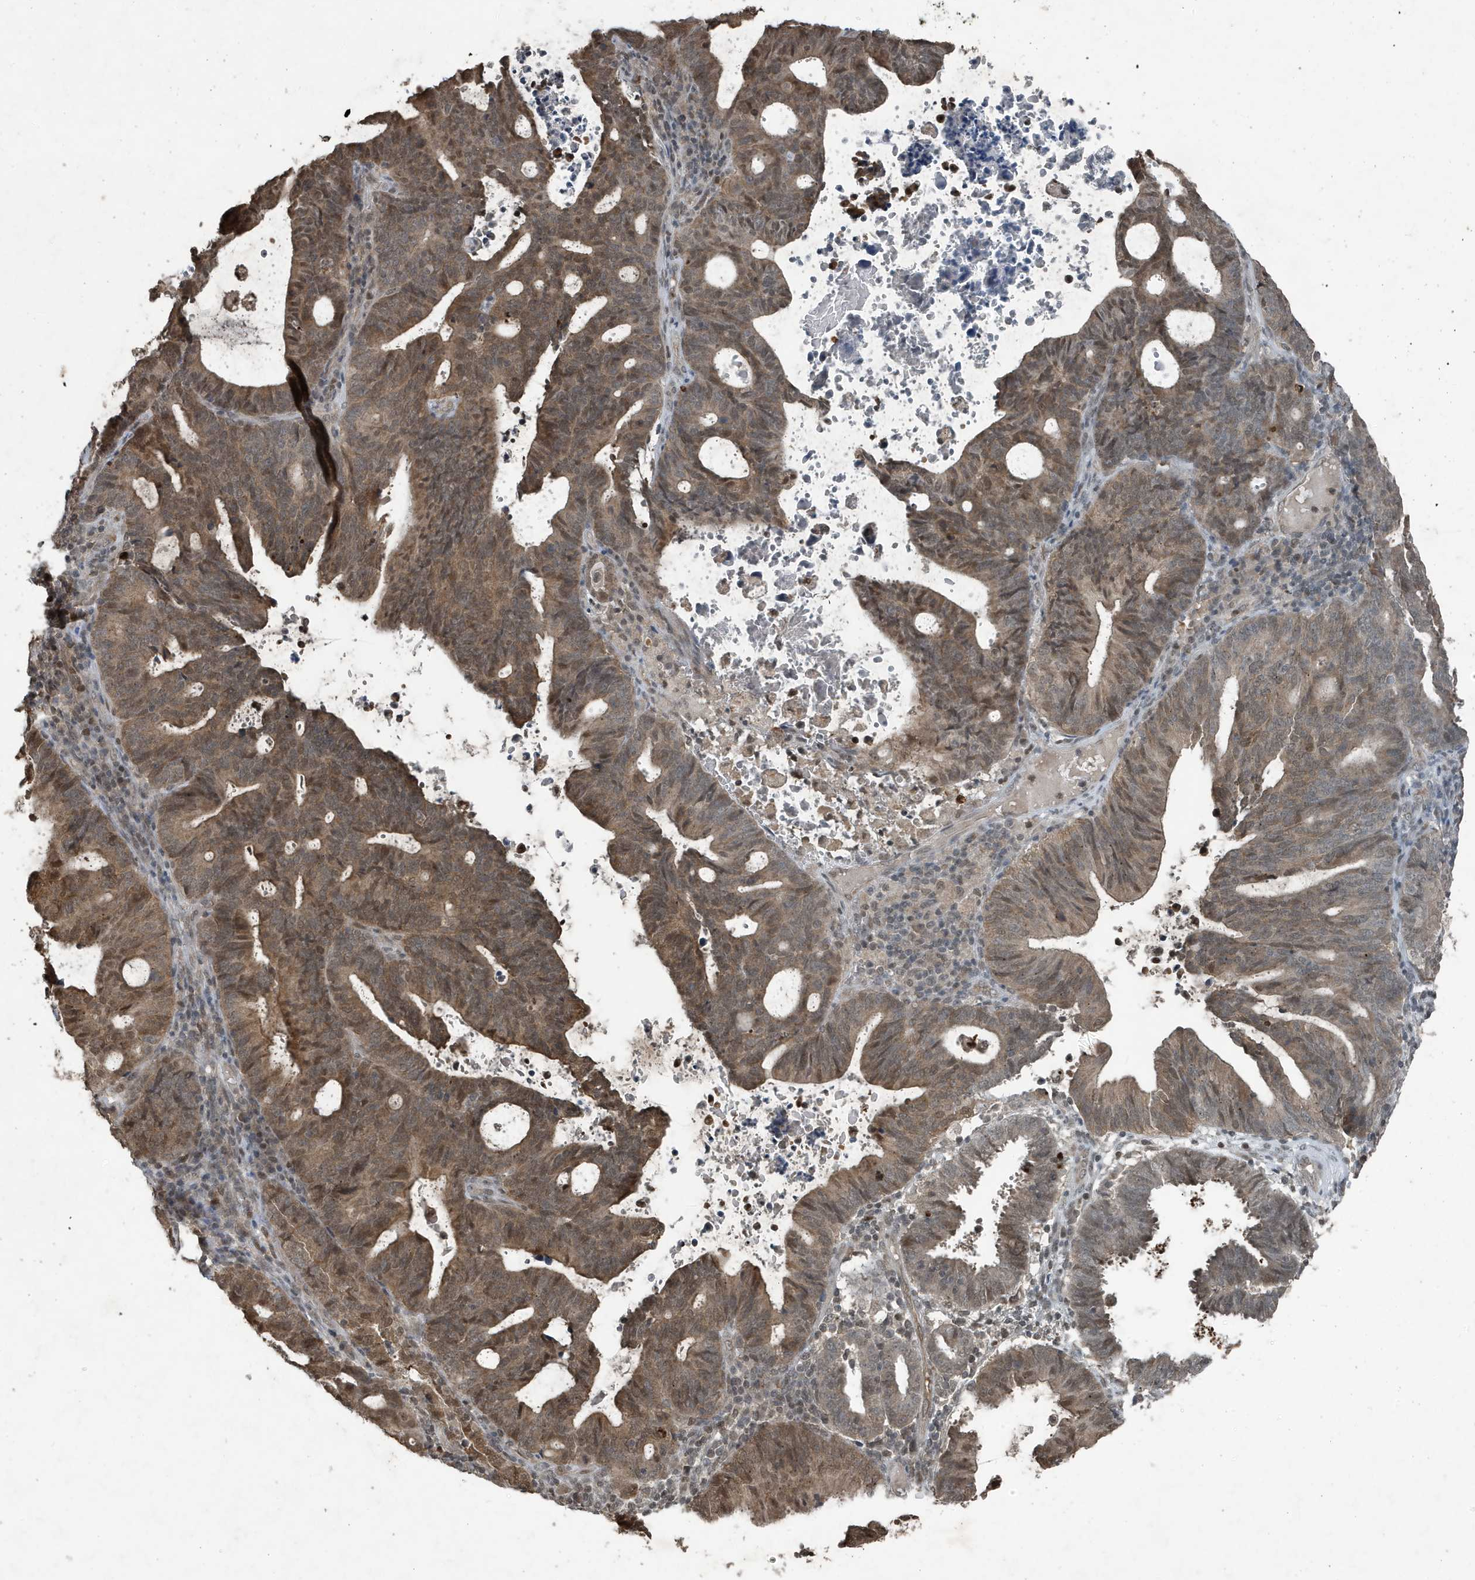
{"staining": {"intensity": "moderate", "quantity": "25%-75%", "location": "cytoplasmic/membranous,nuclear"}, "tissue": "endometrial cancer", "cell_type": "Tumor cells", "image_type": "cancer", "snomed": [{"axis": "morphology", "description": "Adenocarcinoma, NOS"}, {"axis": "topography", "description": "Uterus"}], "caption": "Brown immunohistochemical staining in human endometrial cancer demonstrates moderate cytoplasmic/membranous and nuclear expression in about 25%-75% of tumor cells.", "gene": "HSPA1A", "patient": {"sex": "female", "age": 83}}